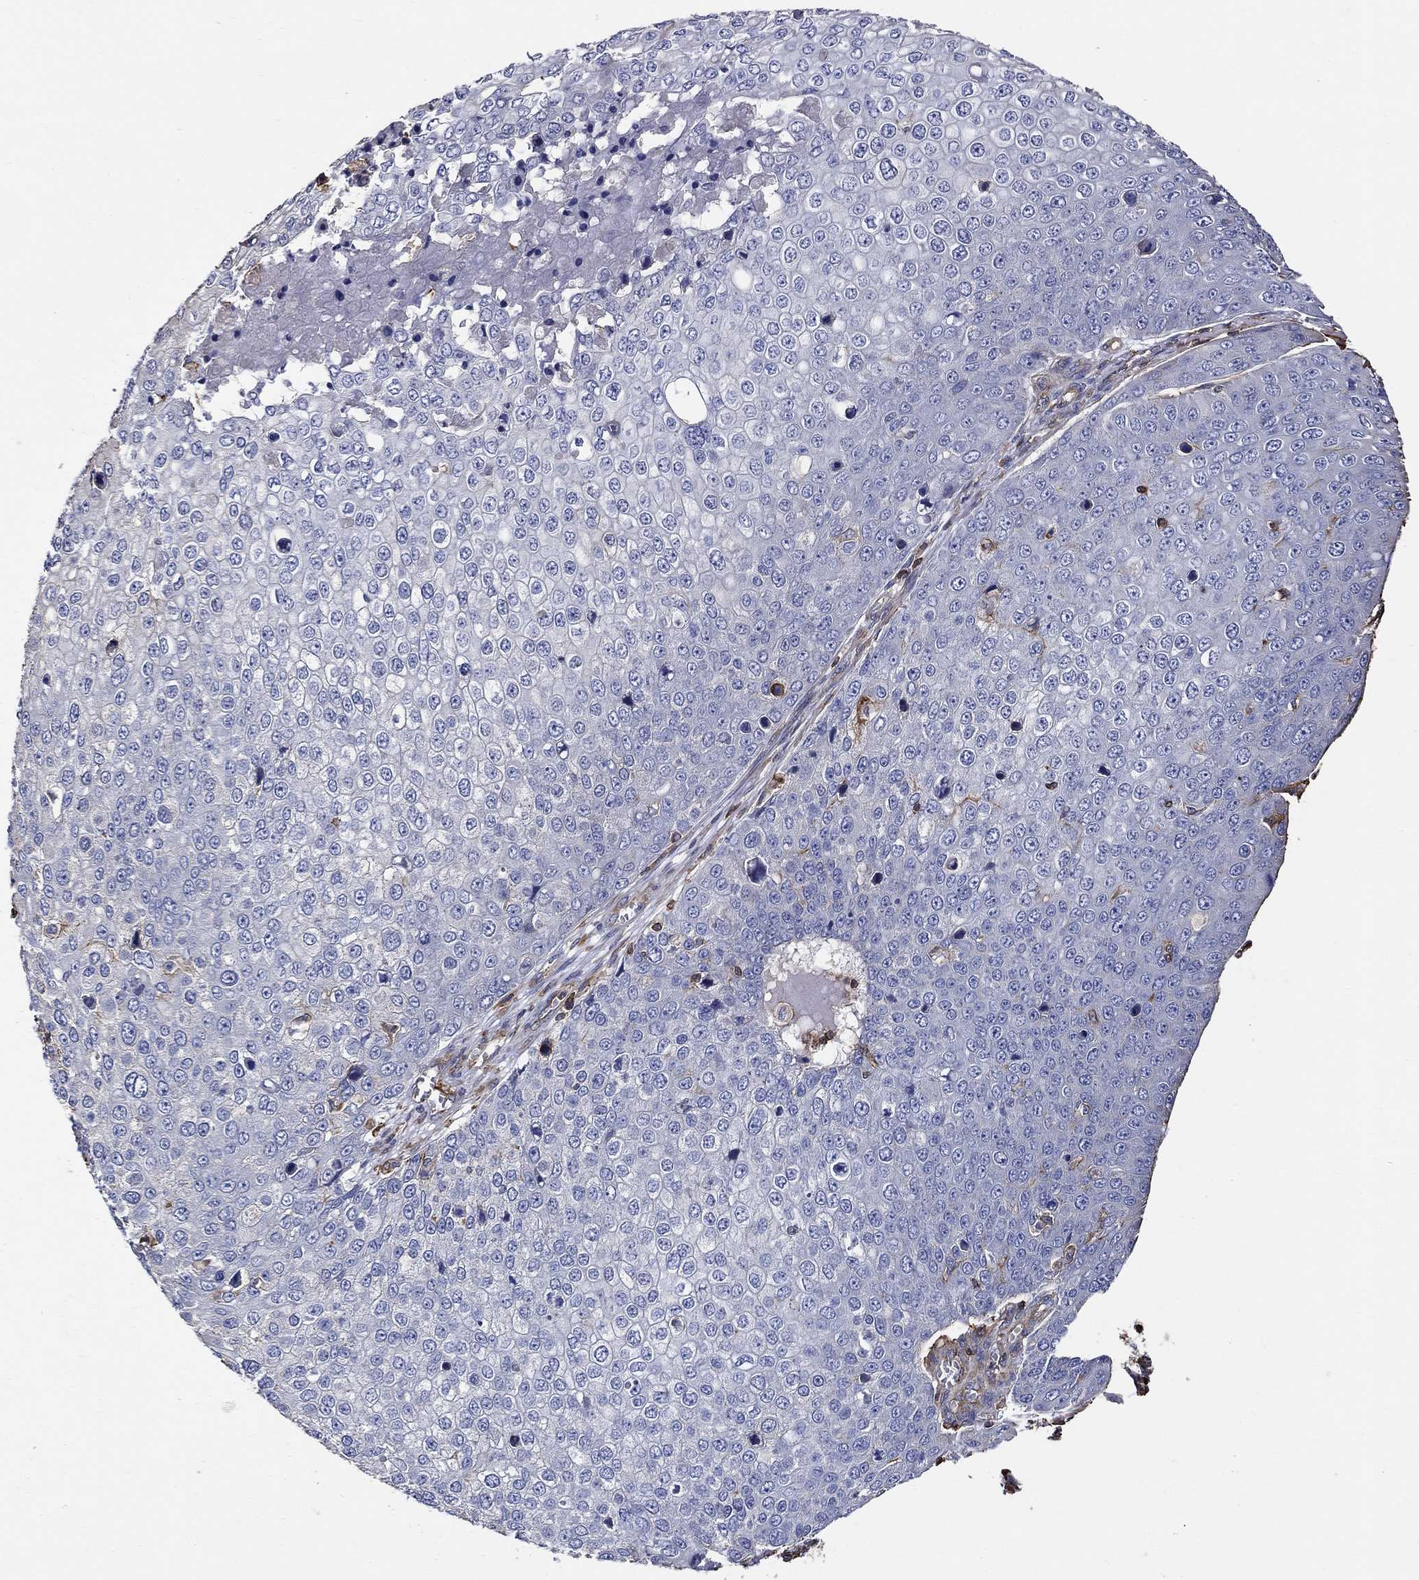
{"staining": {"intensity": "moderate", "quantity": "<25%", "location": "cytoplasmic/membranous"}, "tissue": "skin cancer", "cell_type": "Tumor cells", "image_type": "cancer", "snomed": [{"axis": "morphology", "description": "Squamous cell carcinoma, NOS"}, {"axis": "topography", "description": "Skin"}], "caption": "IHC photomicrograph of neoplastic tissue: human squamous cell carcinoma (skin) stained using IHC reveals low levels of moderate protein expression localized specifically in the cytoplasmic/membranous of tumor cells, appearing as a cytoplasmic/membranous brown color.", "gene": "NPHP1", "patient": {"sex": "male", "age": 71}}